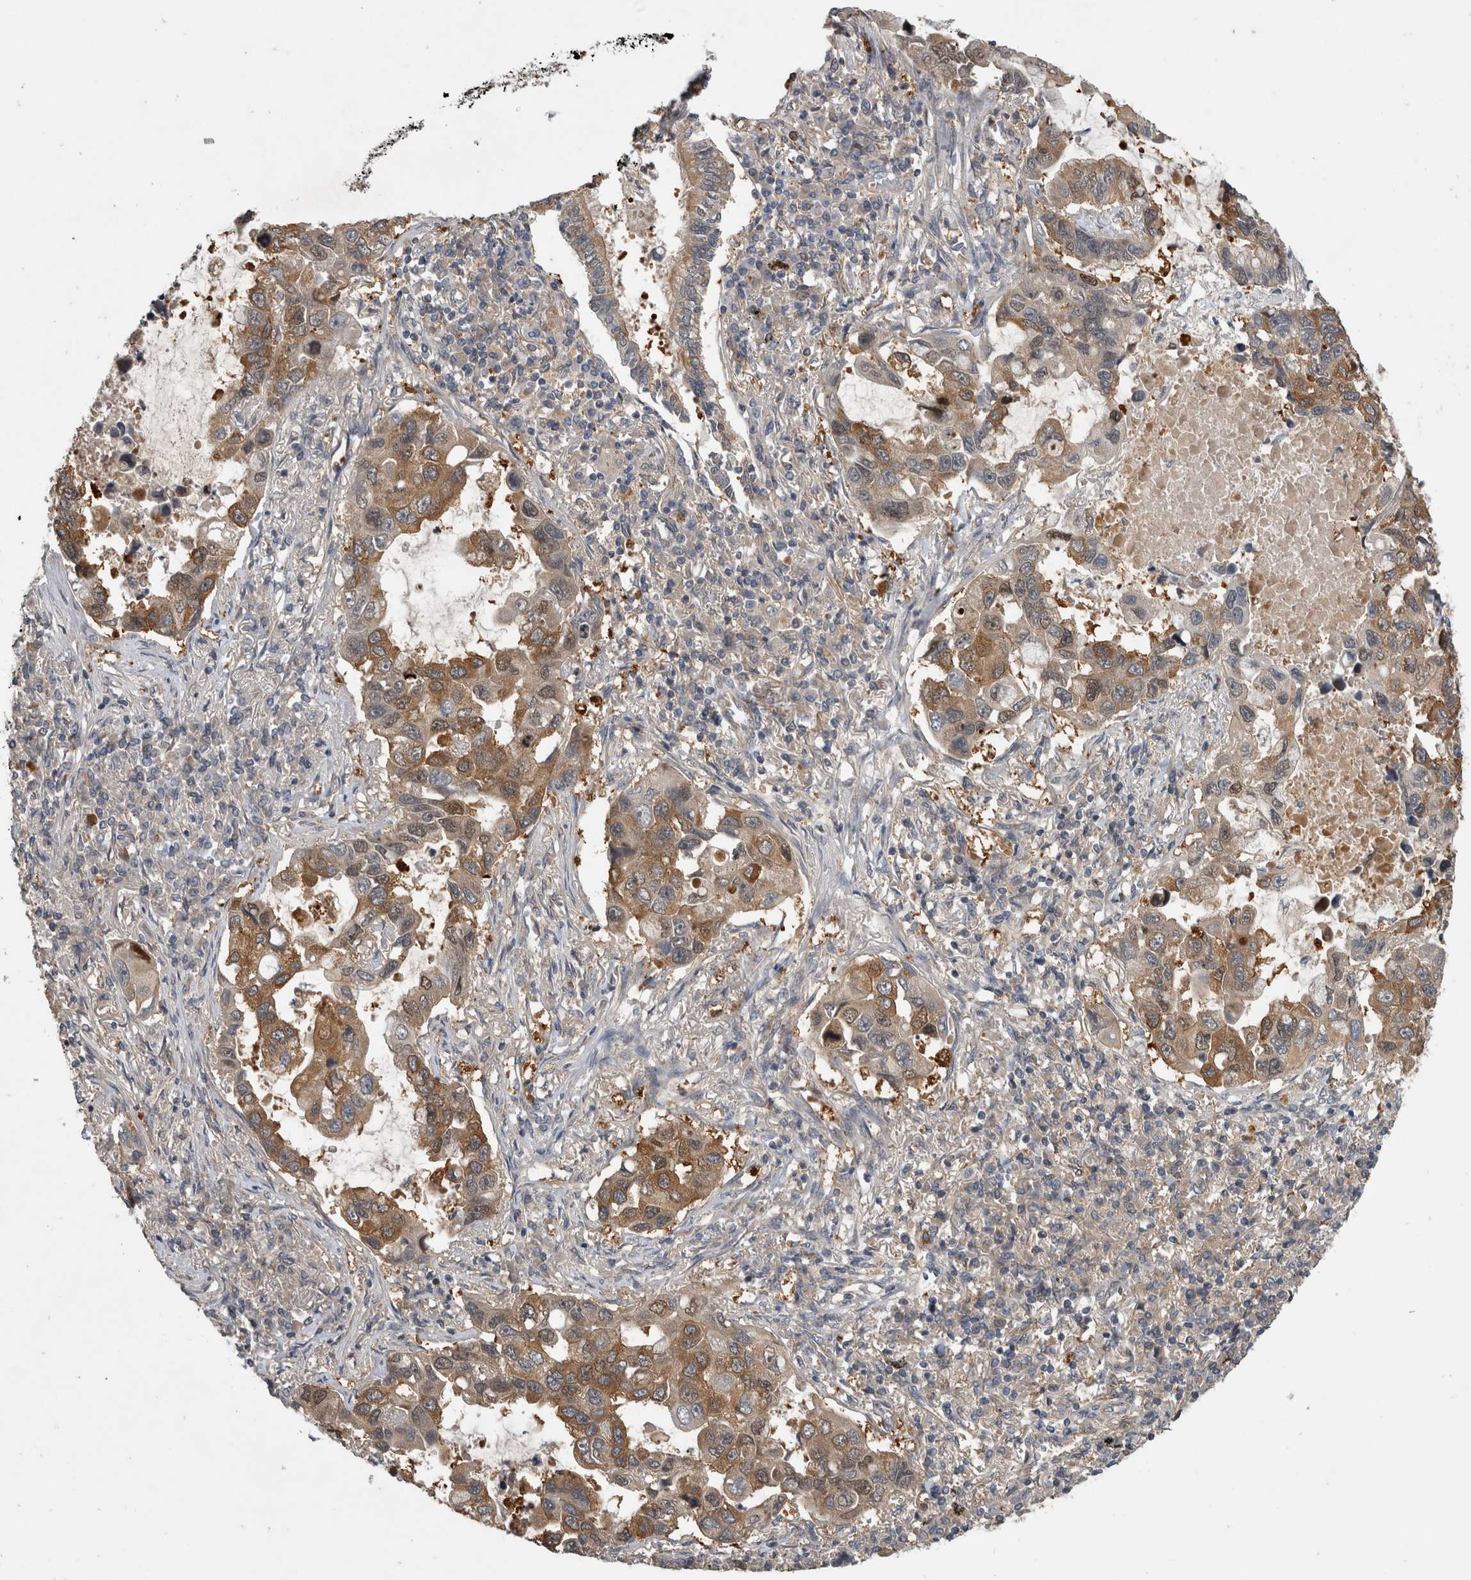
{"staining": {"intensity": "moderate", "quantity": ">75%", "location": "cytoplasmic/membranous"}, "tissue": "lung cancer", "cell_type": "Tumor cells", "image_type": "cancer", "snomed": [{"axis": "morphology", "description": "Adenocarcinoma, NOS"}, {"axis": "topography", "description": "Lung"}], "caption": "This is a histology image of IHC staining of lung adenocarcinoma, which shows moderate positivity in the cytoplasmic/membranous of tumor cells.", "gene": "TRMT61B", "patient": {"sex": "male", "age": 64}}